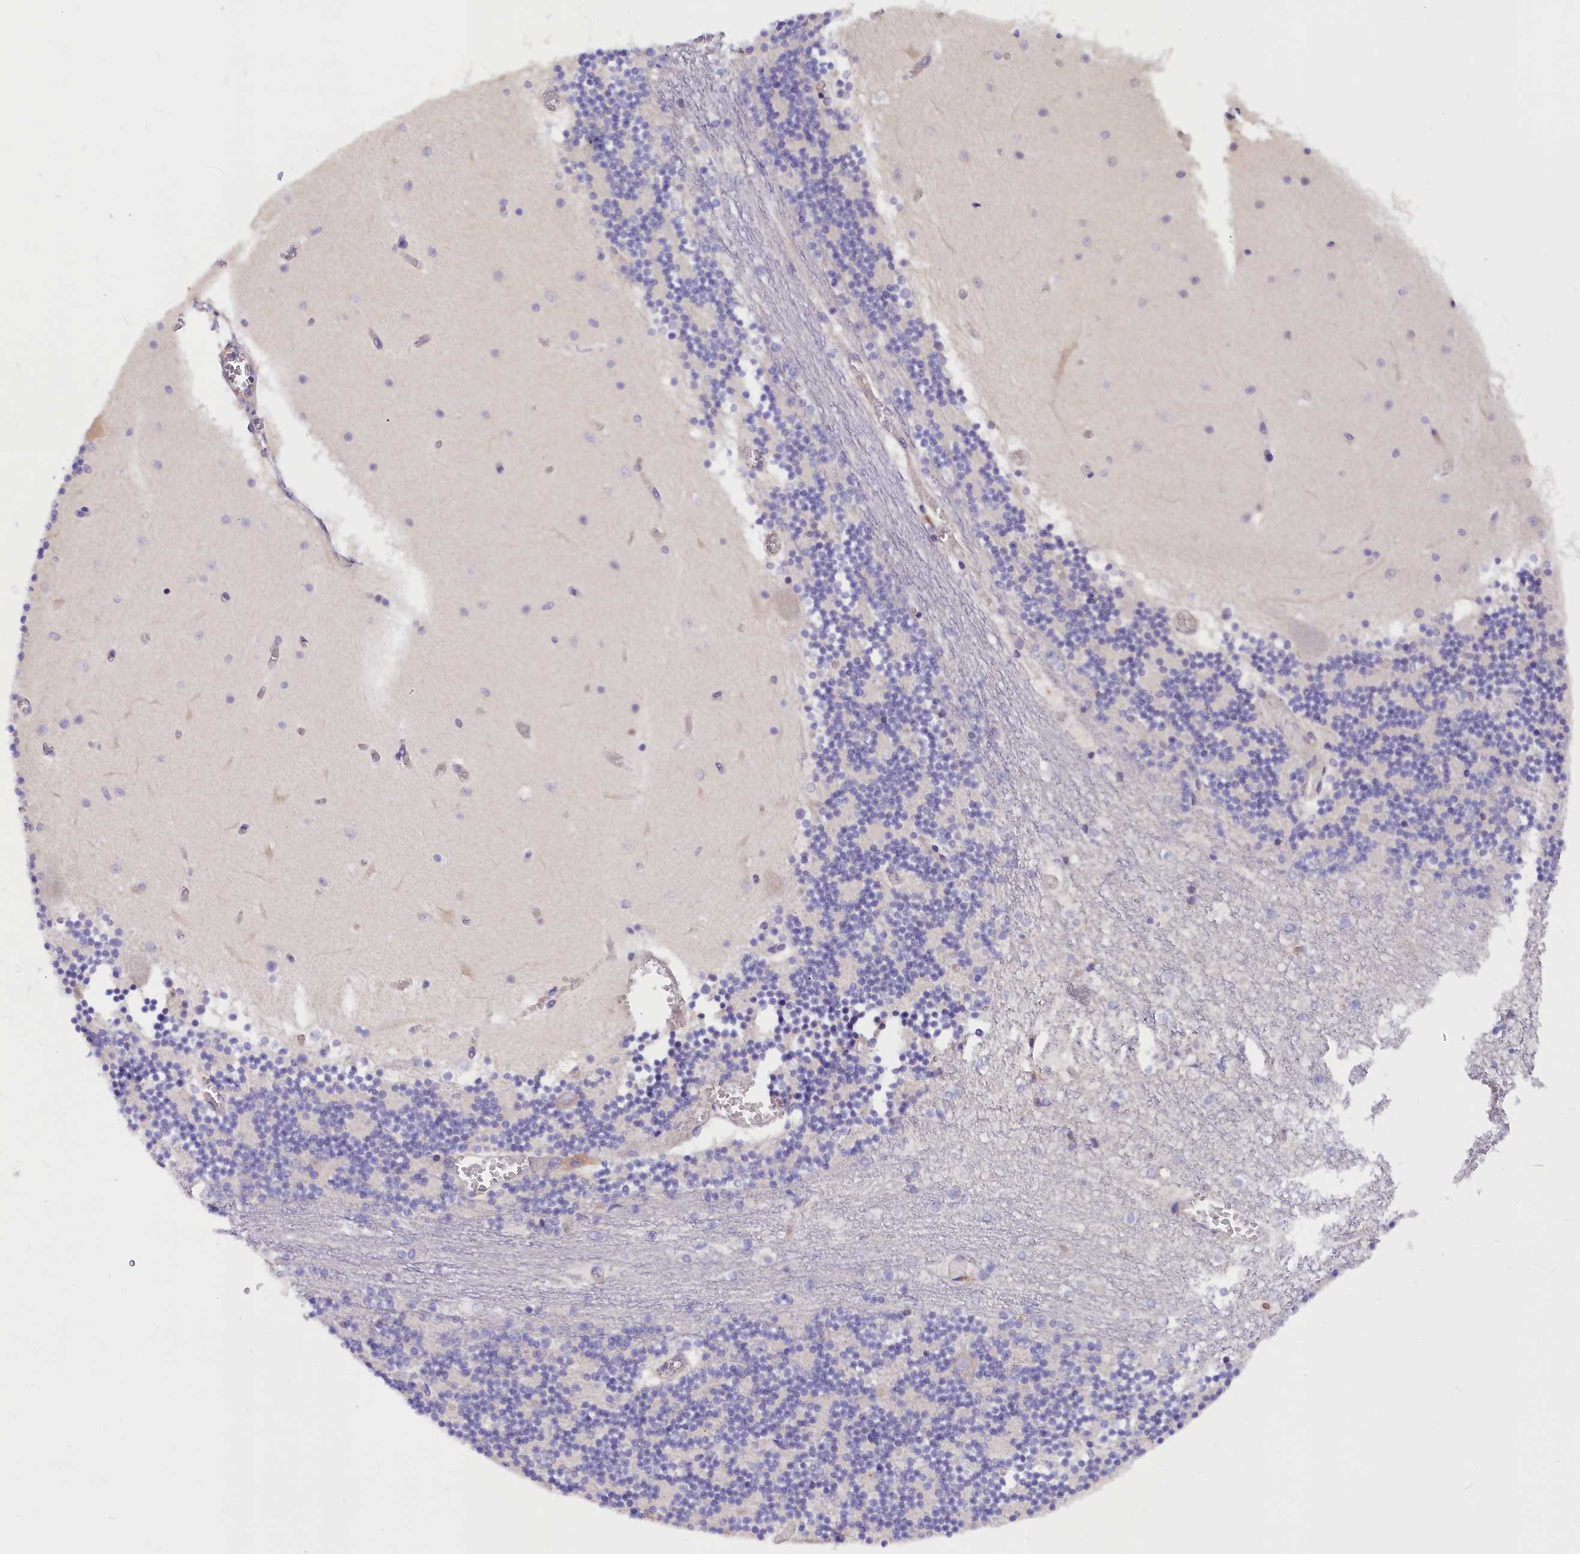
{"staining": {"intensity": "negative", "quantity": "none", "location": "none"}, "tissue": "cerebellum", "cell_type": "Cells in granular layer", "image_type": "normal", "snomed": [{"axis": "morphology", "description": "Normal tissue, NOS"}, {"axis": "topography", "description": "Cerebellum"}], "caption": "The IHC image has no significant positivity in cells in granular layer of cerebellum.", "gene": "CCDC32", "patient": {"sex": "female", "age": 28}}